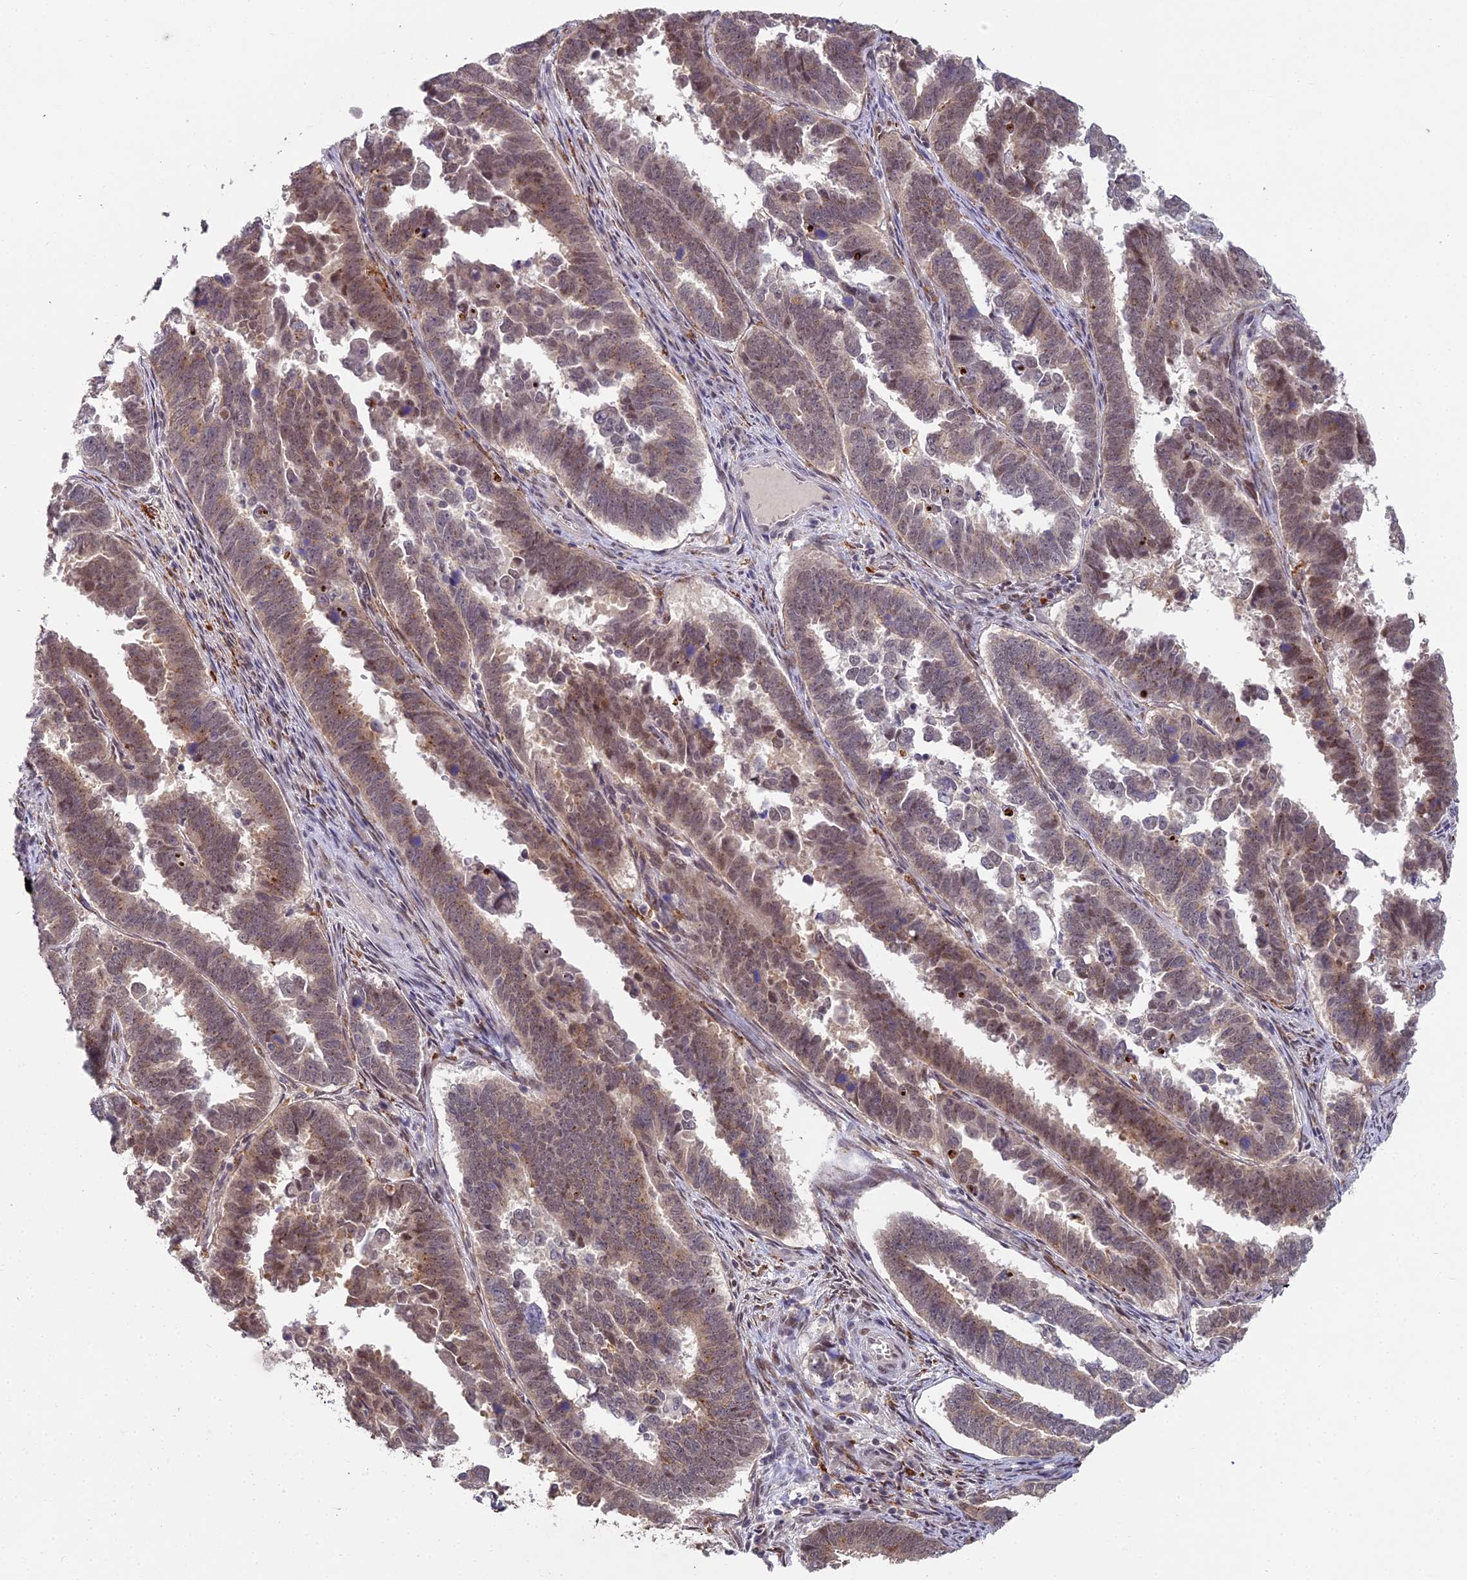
{"staining": {"intensity": "moderate", "quantity": ">75%", "location": "nuclear"}, "tissue": "endometrial cancer", "cell_type": "Tumor cells", "image_type": "cancer", "snomed": [{"axis": "morphology", "description": "Adenocarcinoma, NOS"}, {"axis": "topography", "description": "Endometrium"}], "caption": "Protein positivity by immunohistochemistry shows moderate nuclear staining in about >75% of tumor cells in endometrial adenocarcinoma. The protein is stained brown, and the nuclei are stained in blue (DAB IHC with brightfield microscopy, high magnification).", "gene": "ABHD17A", "patient": {"sex": "female", "age": 75}}